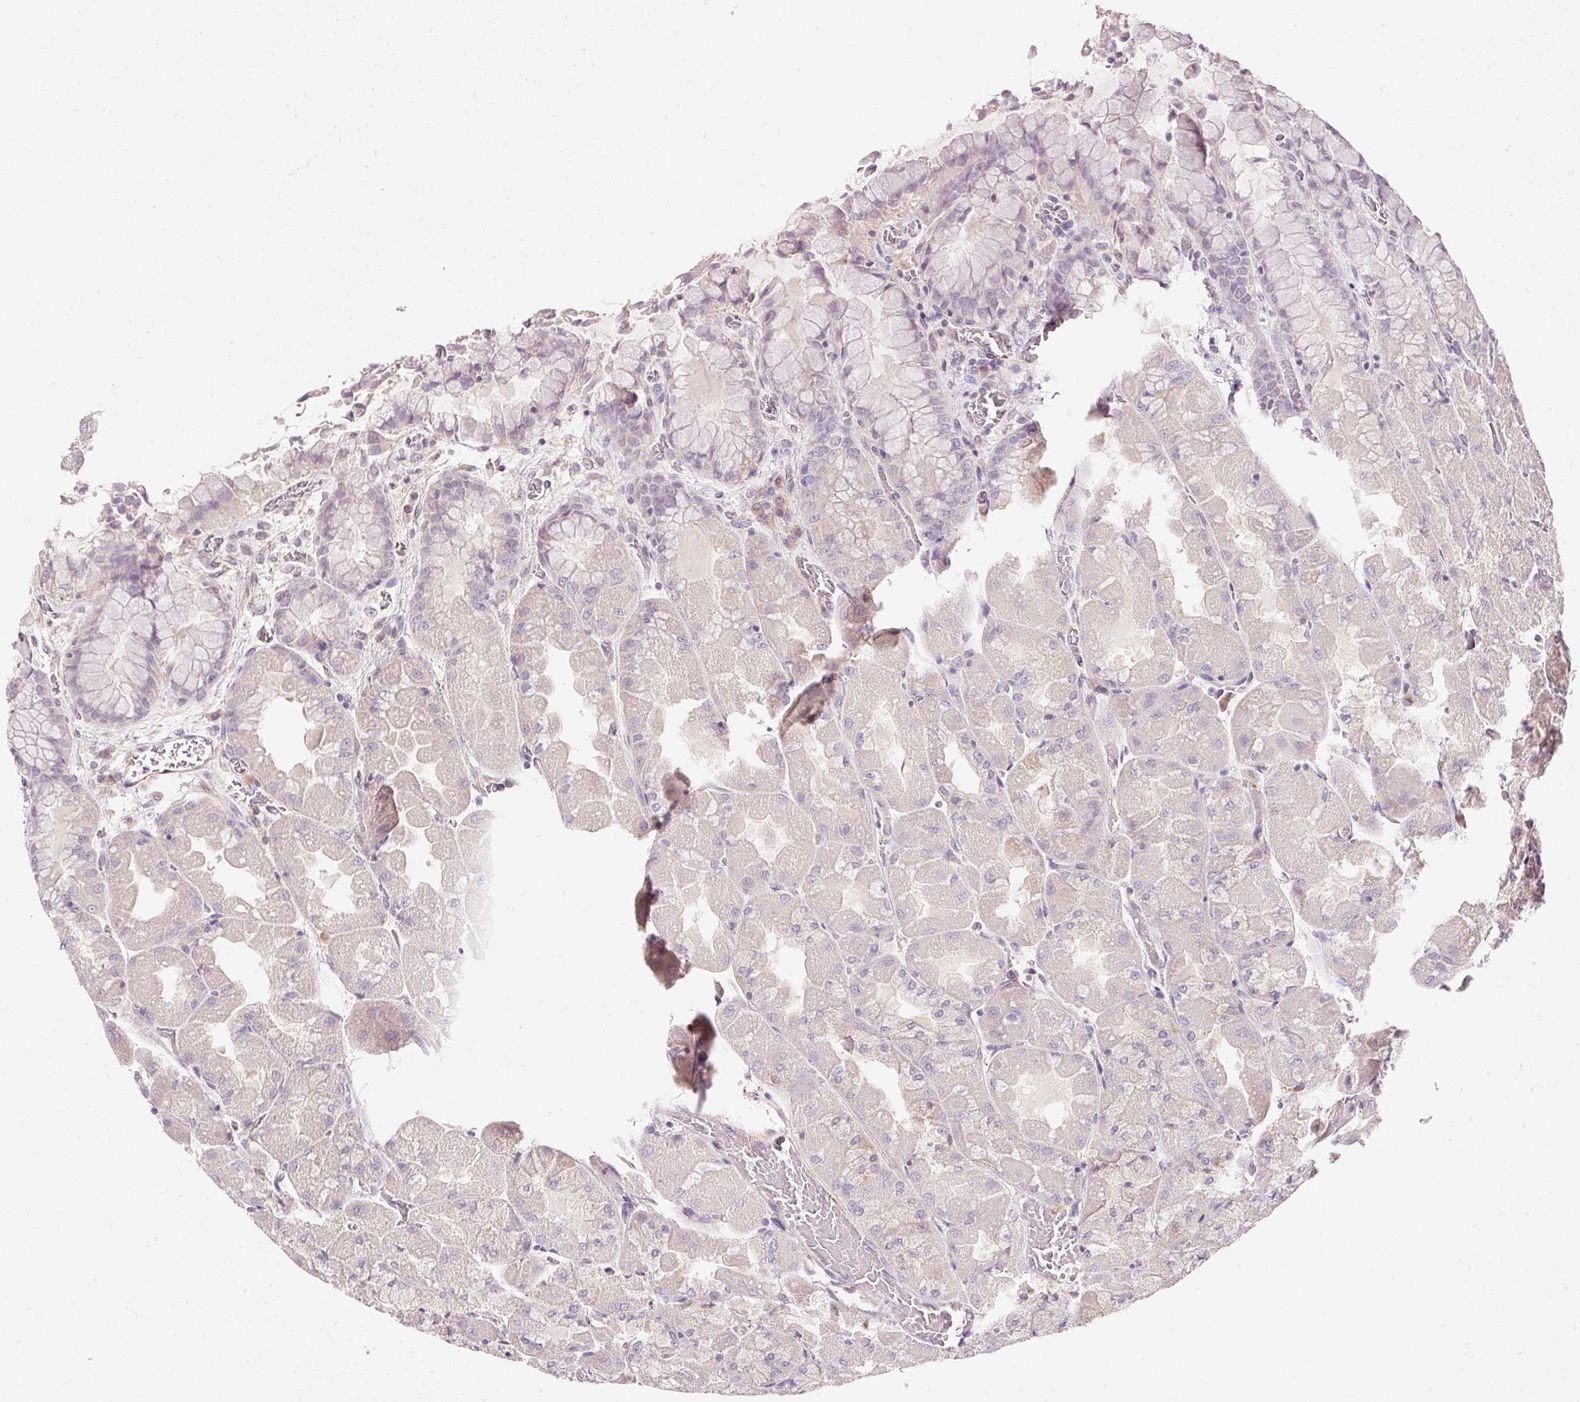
{"staining": {"intensity": "moderate", "quantity": "<25%", "location": "cytoplasmic/membranous"}, "tissue": "stomach", "cell_type": "Glandular cells", "image_type": "normal", "snomed": [{"axis": "morphology", "description": "Normal tissue, NOS"}, {"axis": "topography", "description": "Stomach"}], "caption": "Immunohistochemical staining of normal human stomach demonstrates low levels of moderate cytoplasmic/membranous staining in approximately <25% of glandular cells.", "gene": "RNF167", "patient": {"sex": "female", "age": 61}}